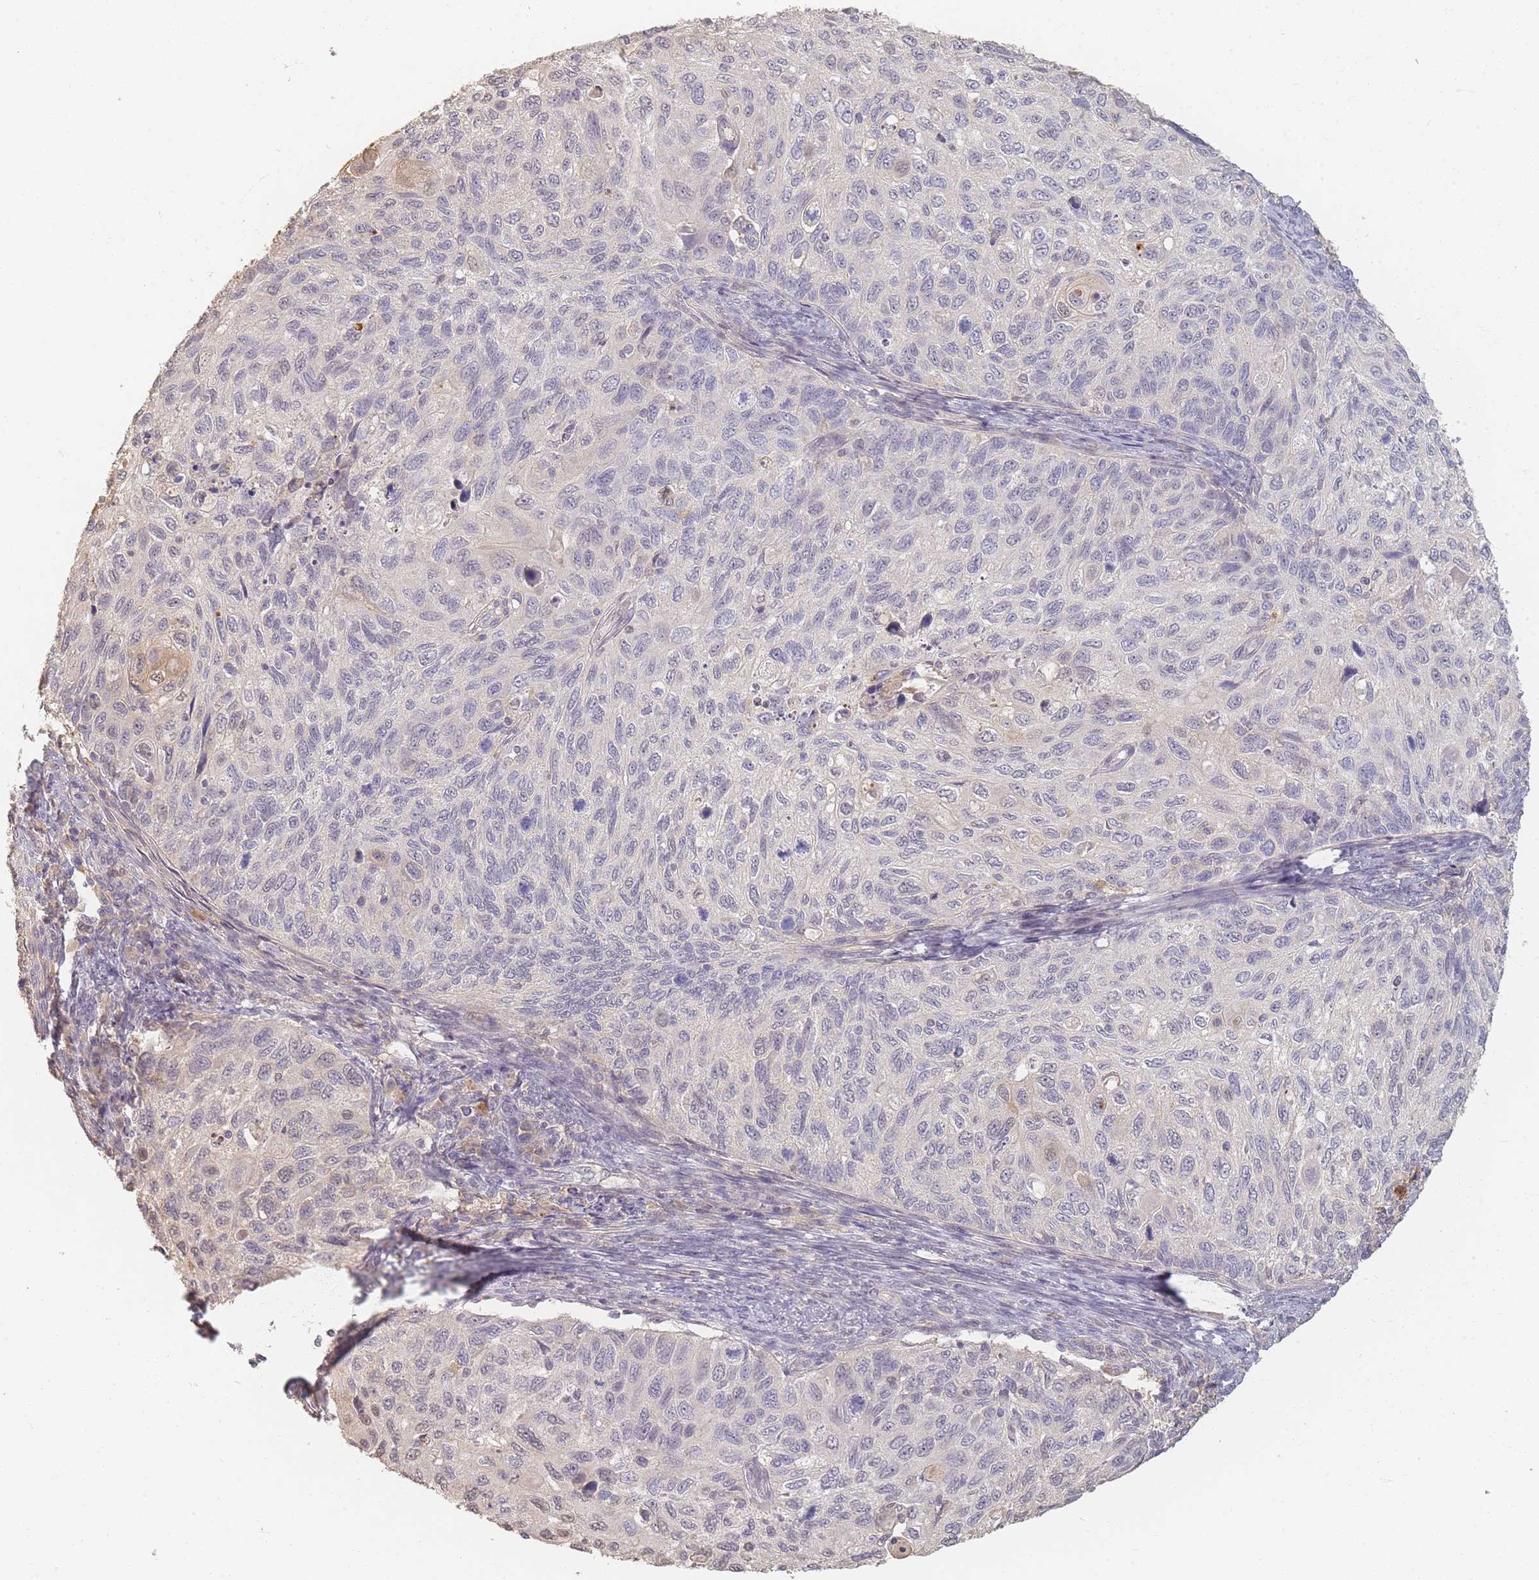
{"staining": {"intensity": "weak", "quantity": "<25%", "location": "nuclear"}, "tissue": "cervical cancer", "cell_type": "Tumor cells", "image_type": "cancer", "snomed": [{"axis": "morphology", "description": "Squamous cell carcinoma, NOS"}, {"axis": "topography", "description": "Cervix"}], "caption": "Immunohistochemistry photomicrograph of neoplastic tissue: cervical cancer stained with DAB (3,3'-diaminobenzidine) shows no significant protein expression in tumor cells. (DAB (3,3'-diaminobenzidine) immunohistochemistry visualized using brightfield microscopy, high magnification).", "gene": "RFTN1", "patient": {"sex": "female", "age": 70}}